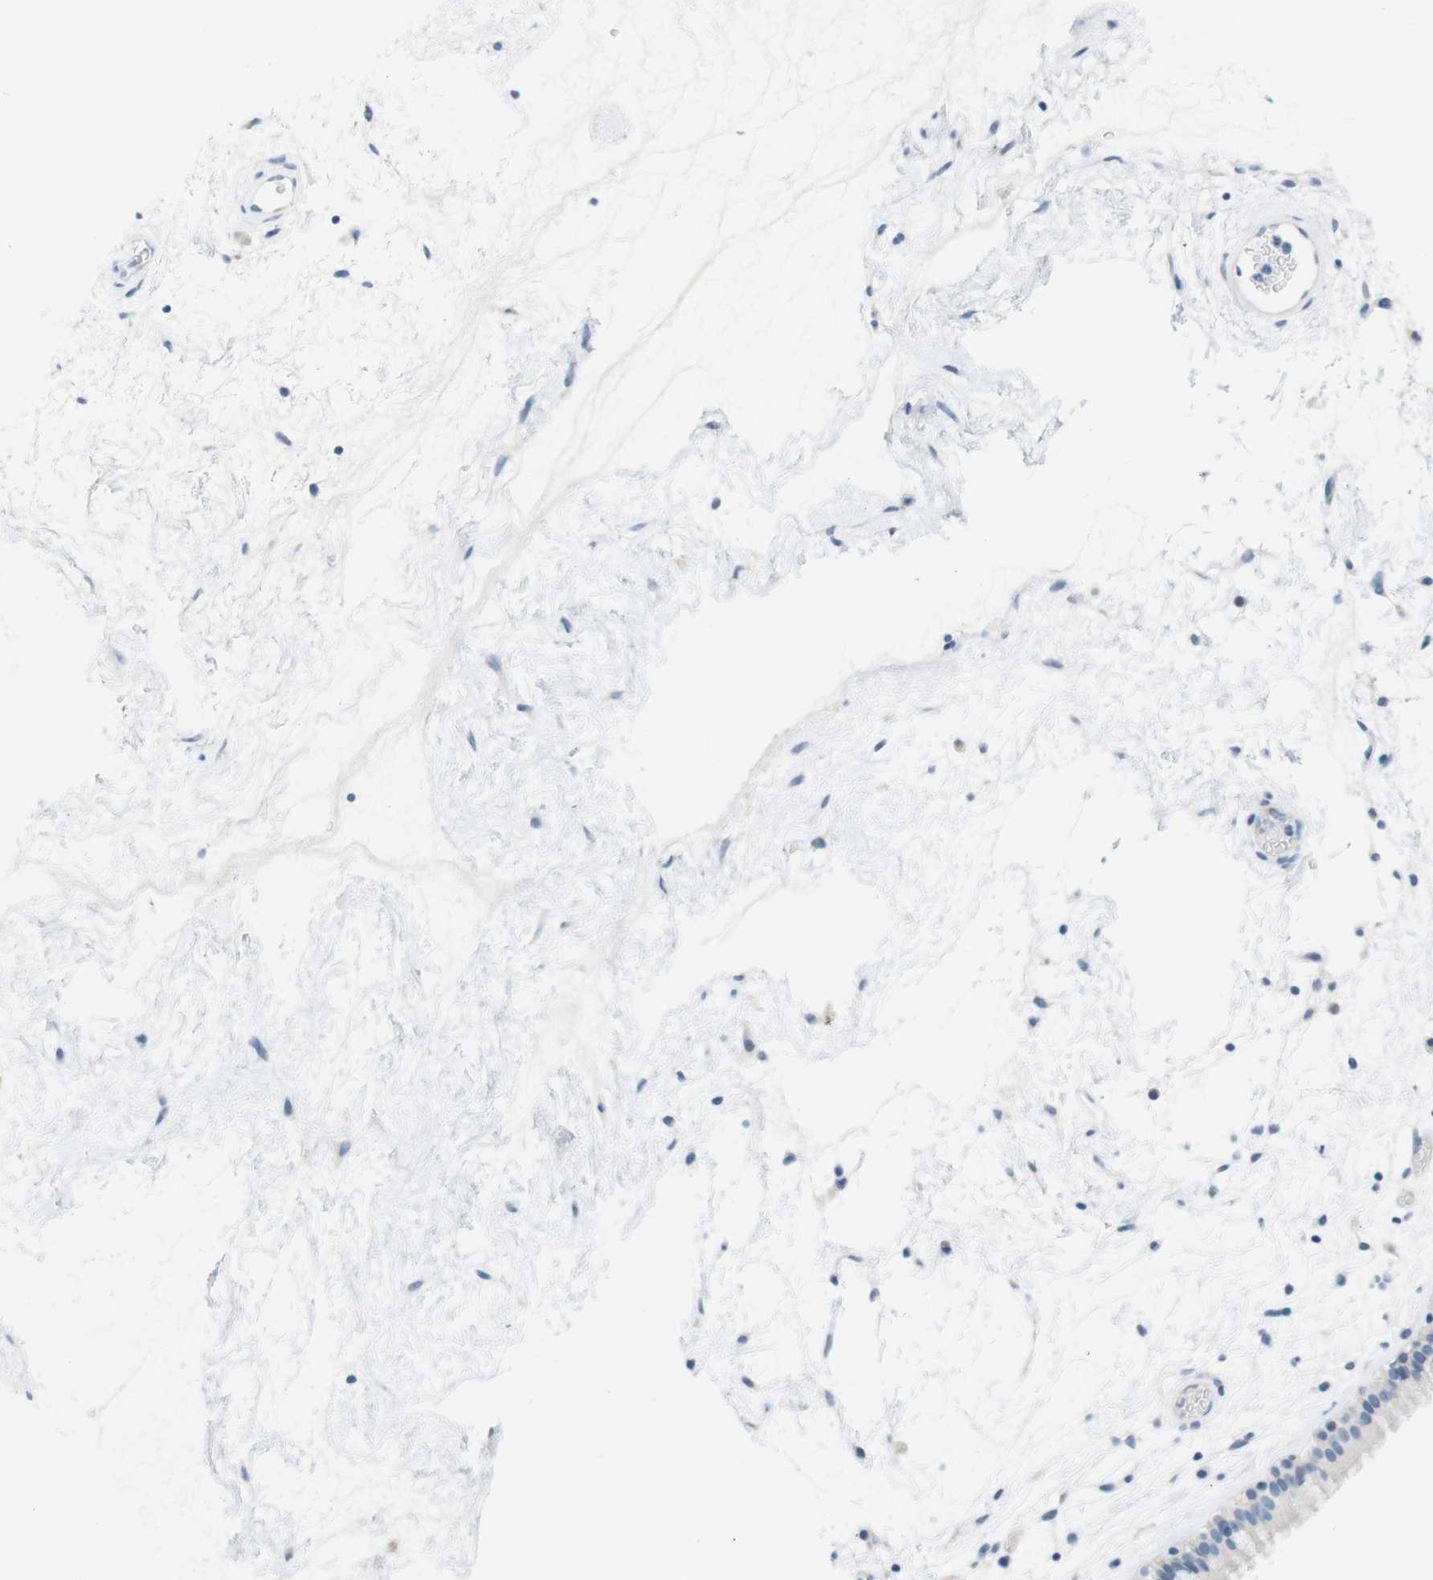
{"staining": {"intensity": "negative", "quantity": "none", "location": "none"}, "tissue": "nasopharynx", "cell_type": "Respiratory epithelial cells", "image_type": "normal", "snomed": [{"axis": "morphology", "description": "Normal tissue, NOS"}, {"axis": "morphology", "description": "Inflammation, NOS"}, {"axis": "topography", "description": "Nasopharynx"}], "caption": "Immunohistochemistry (IHC) micrograph of normal nasopharynx stained for a protein (brown), which displays no expression in respiratory epithelial cells. (Immunohistochemistry, brightfield microscopy, high magnification).", "gene": "HRH2", "patient": {"sex": "male", "age": 48}}